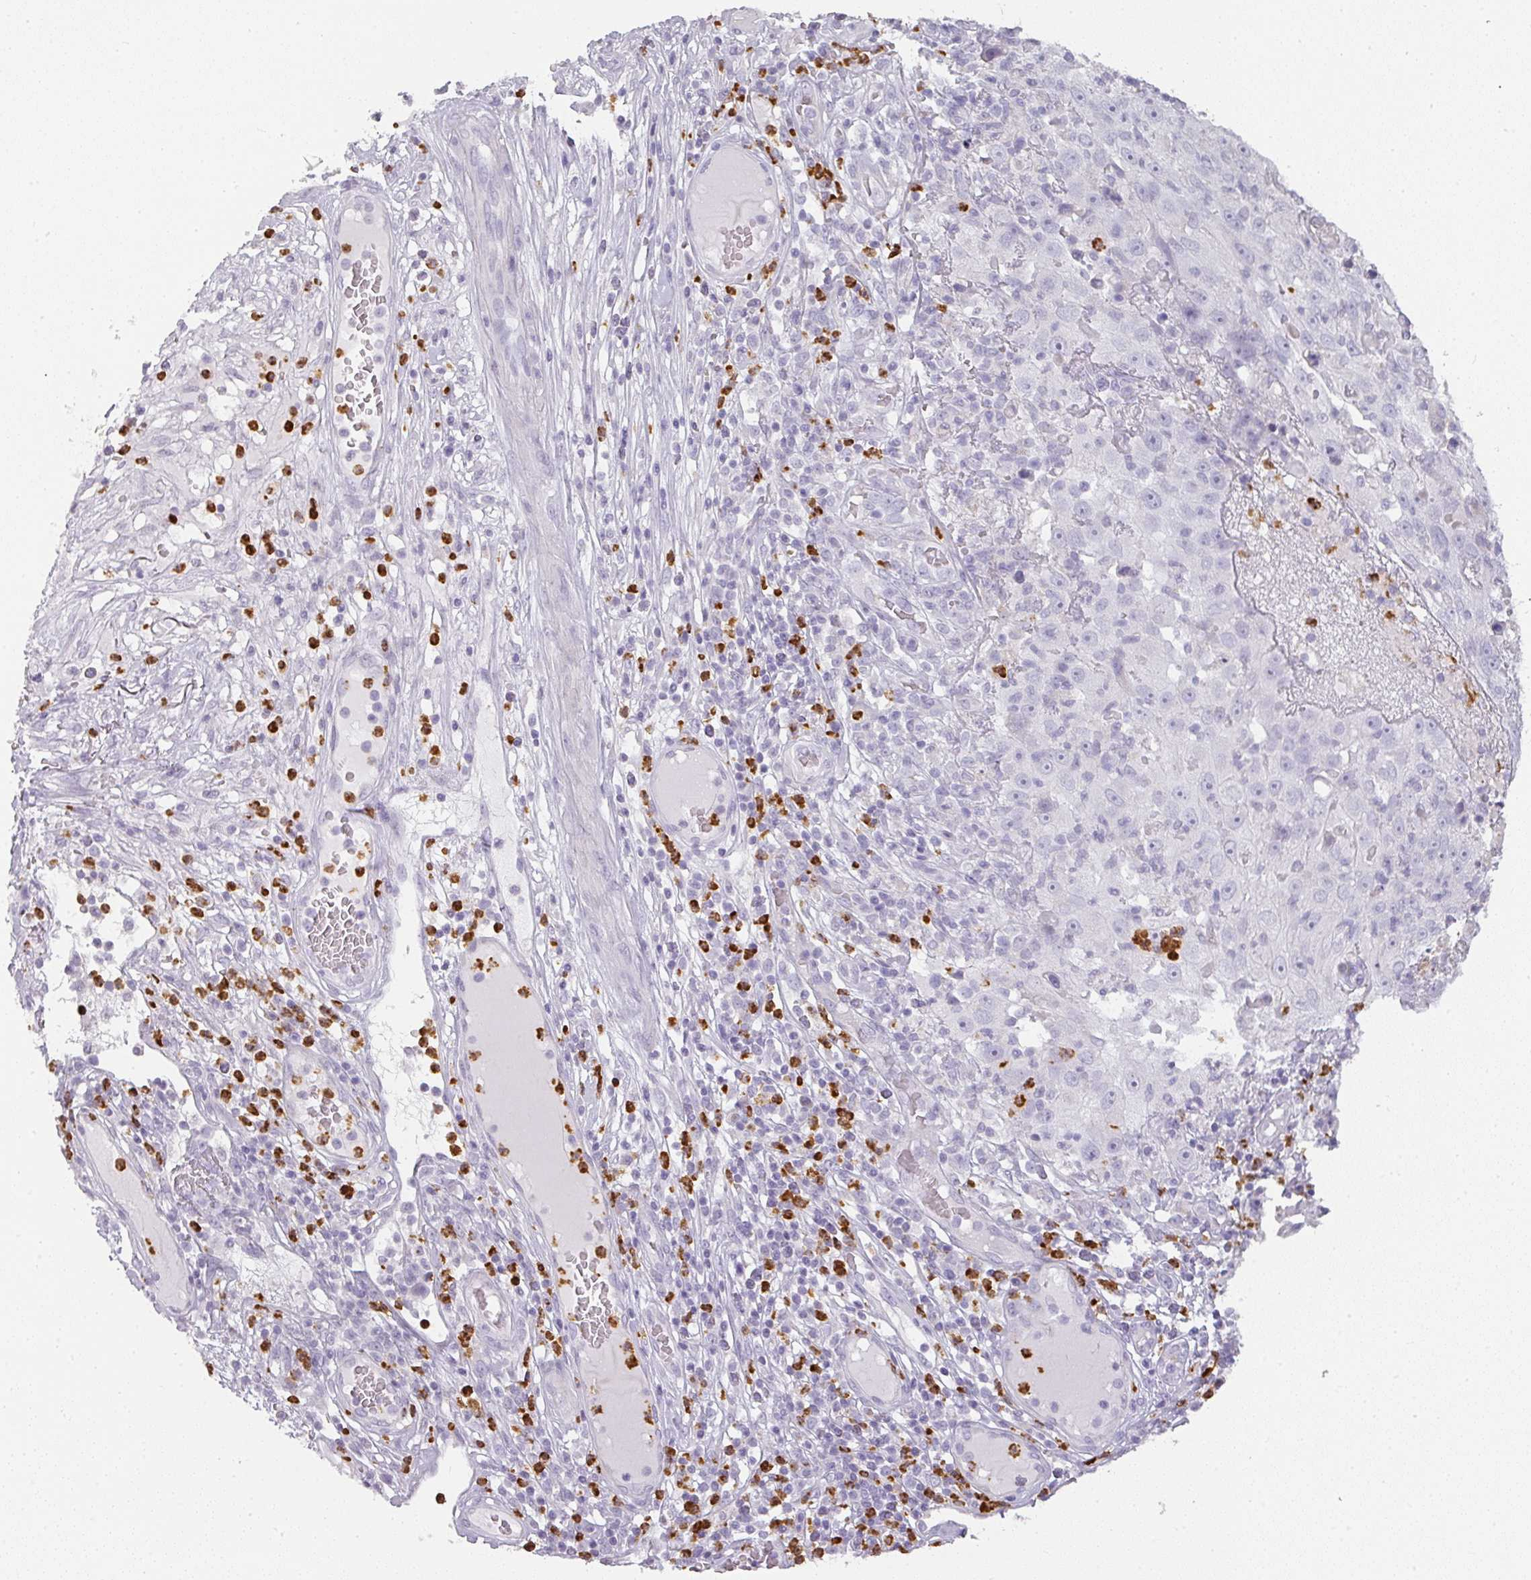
{"staining": {"intensity": "negative", "quantity": "none", "location": "none"}, "tissue": "skin cancer", "cell_type": "Tumor cells", "image_type": "cancer", "snomed": [{"axis": "morphology", "description": "Squamous cell carcinoma, NOS"}, {"axis": "topography", "description": "Skin"}], "caption": "Tumor cells are negative for protein expression in human skin cancer.", "gene": "CAMP", "patient": {"sex": "female", "age": 87}}